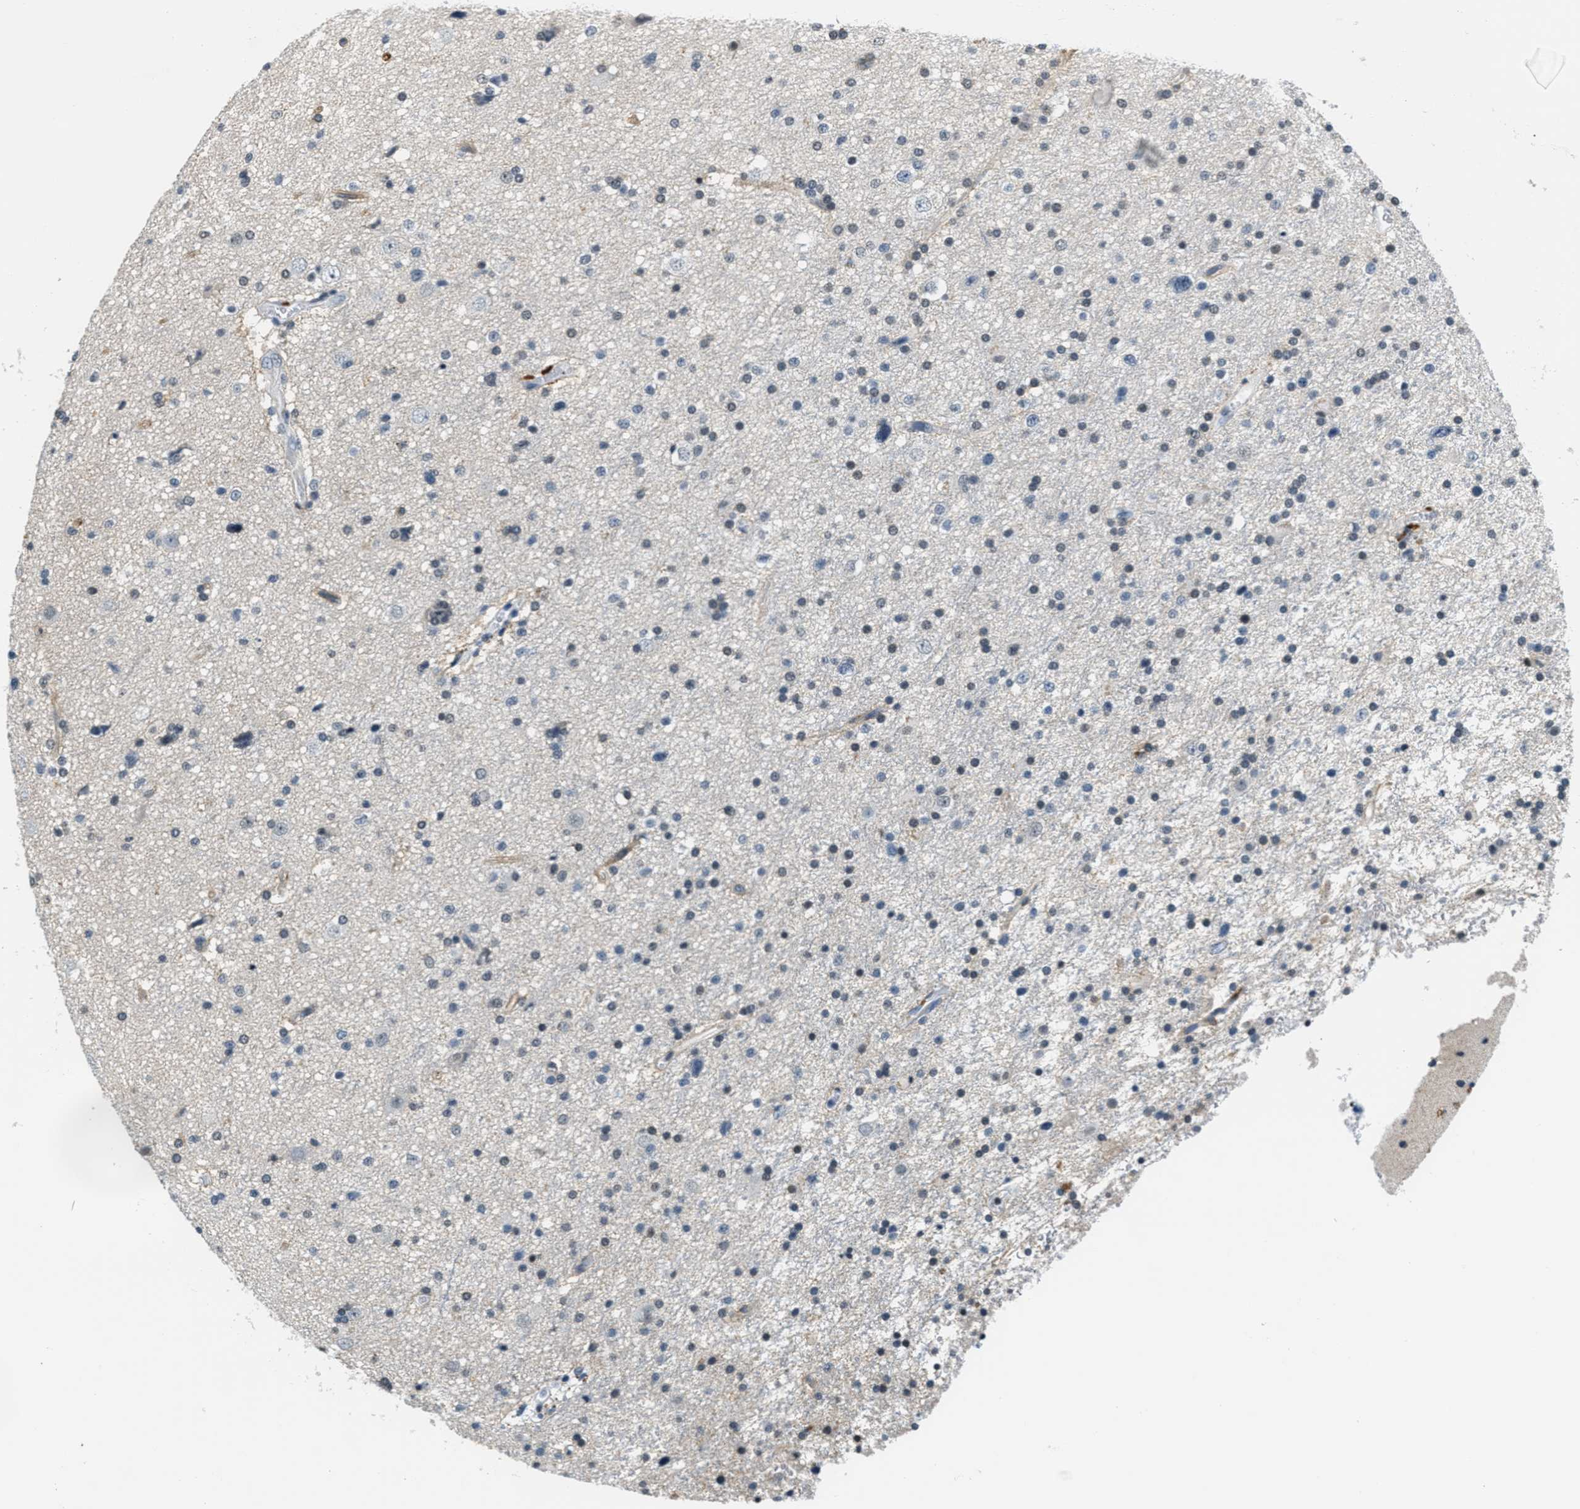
{"staining": {"intensity": "weak", "quantity": "<25%", "location": "nuclear"}, "tissue": "glioma", "cell_type": "Tumor cells", "image_type": "cancer", "snomed": [{"axis": "morphology", "description": "Glioma, malignant, High grade"}, {"axis": "topography", "description": "Brain"}], "caption": "This is a photomicrograph of IHC staining of high-grade glioma (malignant), which shows no staining in tumor cells.", "gene": "CA4", "patient": {"sex": "male", "age": 33}}